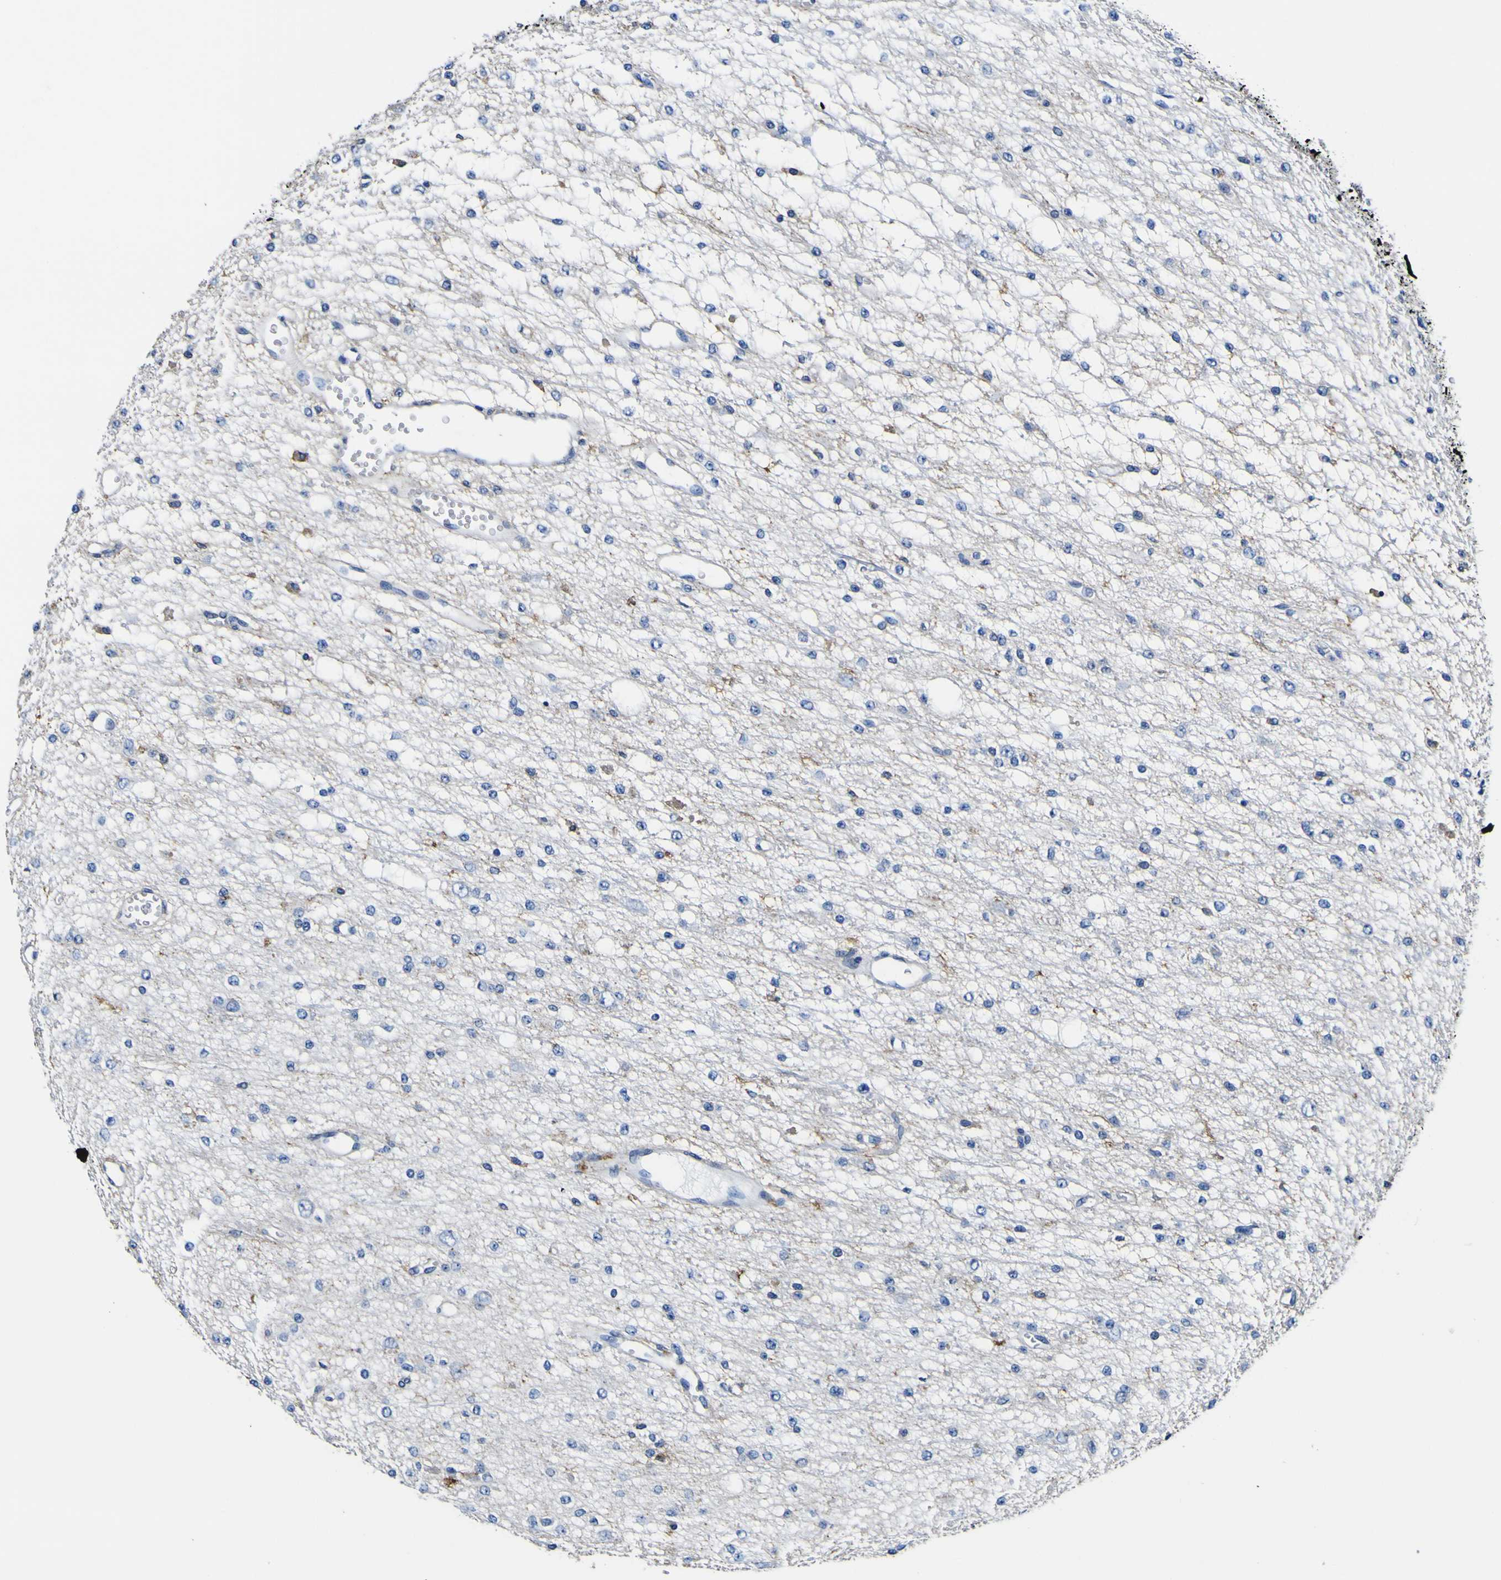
{"staining": {"intensity": "negative", "quantity": "none", "location": "none"}, "tissue": "glioma", "cell_type": "Tumor cells", "image_type": "cancer", "snomed": [{"axis": "morphology", "description": "Glioma, malignant, Low grade"}, {"axis": "topography", "description": "Brain"}], "caption": "Histopathology image shows no protein staining in tumor cells of glioma tissue.", "gene": "PXDN", "patient": {"sex": "male", "age": 38}}